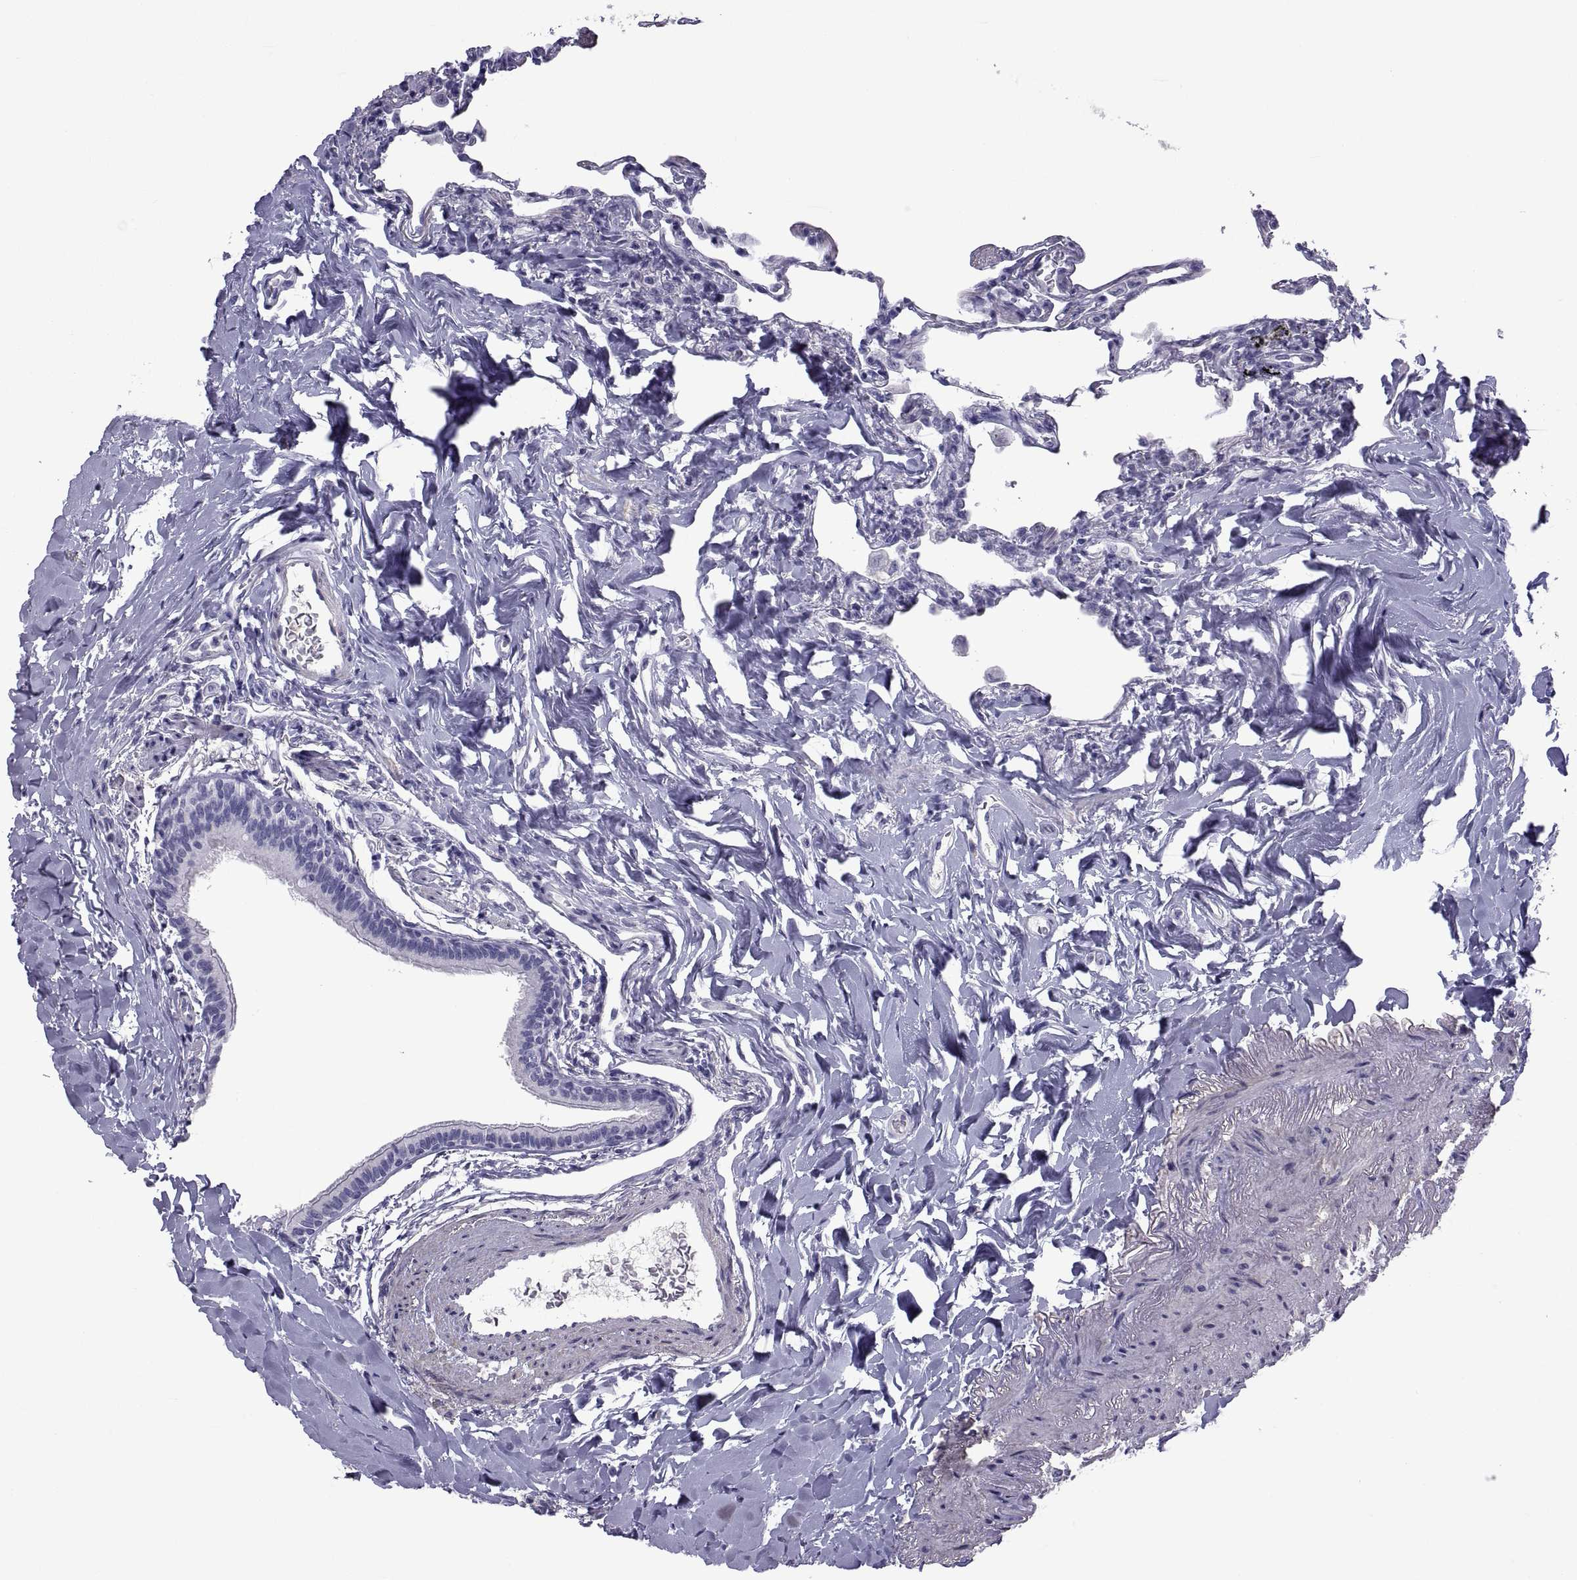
{"staining": {"intensity": "negative", "quantity": "none", "location": "none"}, "tissue": "lung", "cell_type": "Alveolar cells", "image_type": "normal", "snomed": [{"axis": "morphology", "description": "Normal tissue, NOS"}, {"axis": "topography", "description": "Lung"}], "caption": "This is an immunohistochemistry (IHC) photomicrograph of unremarkable lung. There is no staining in alveolar cells.", "gene": "MAGEB1", "patient": {"sex": "female", "age": 57}}